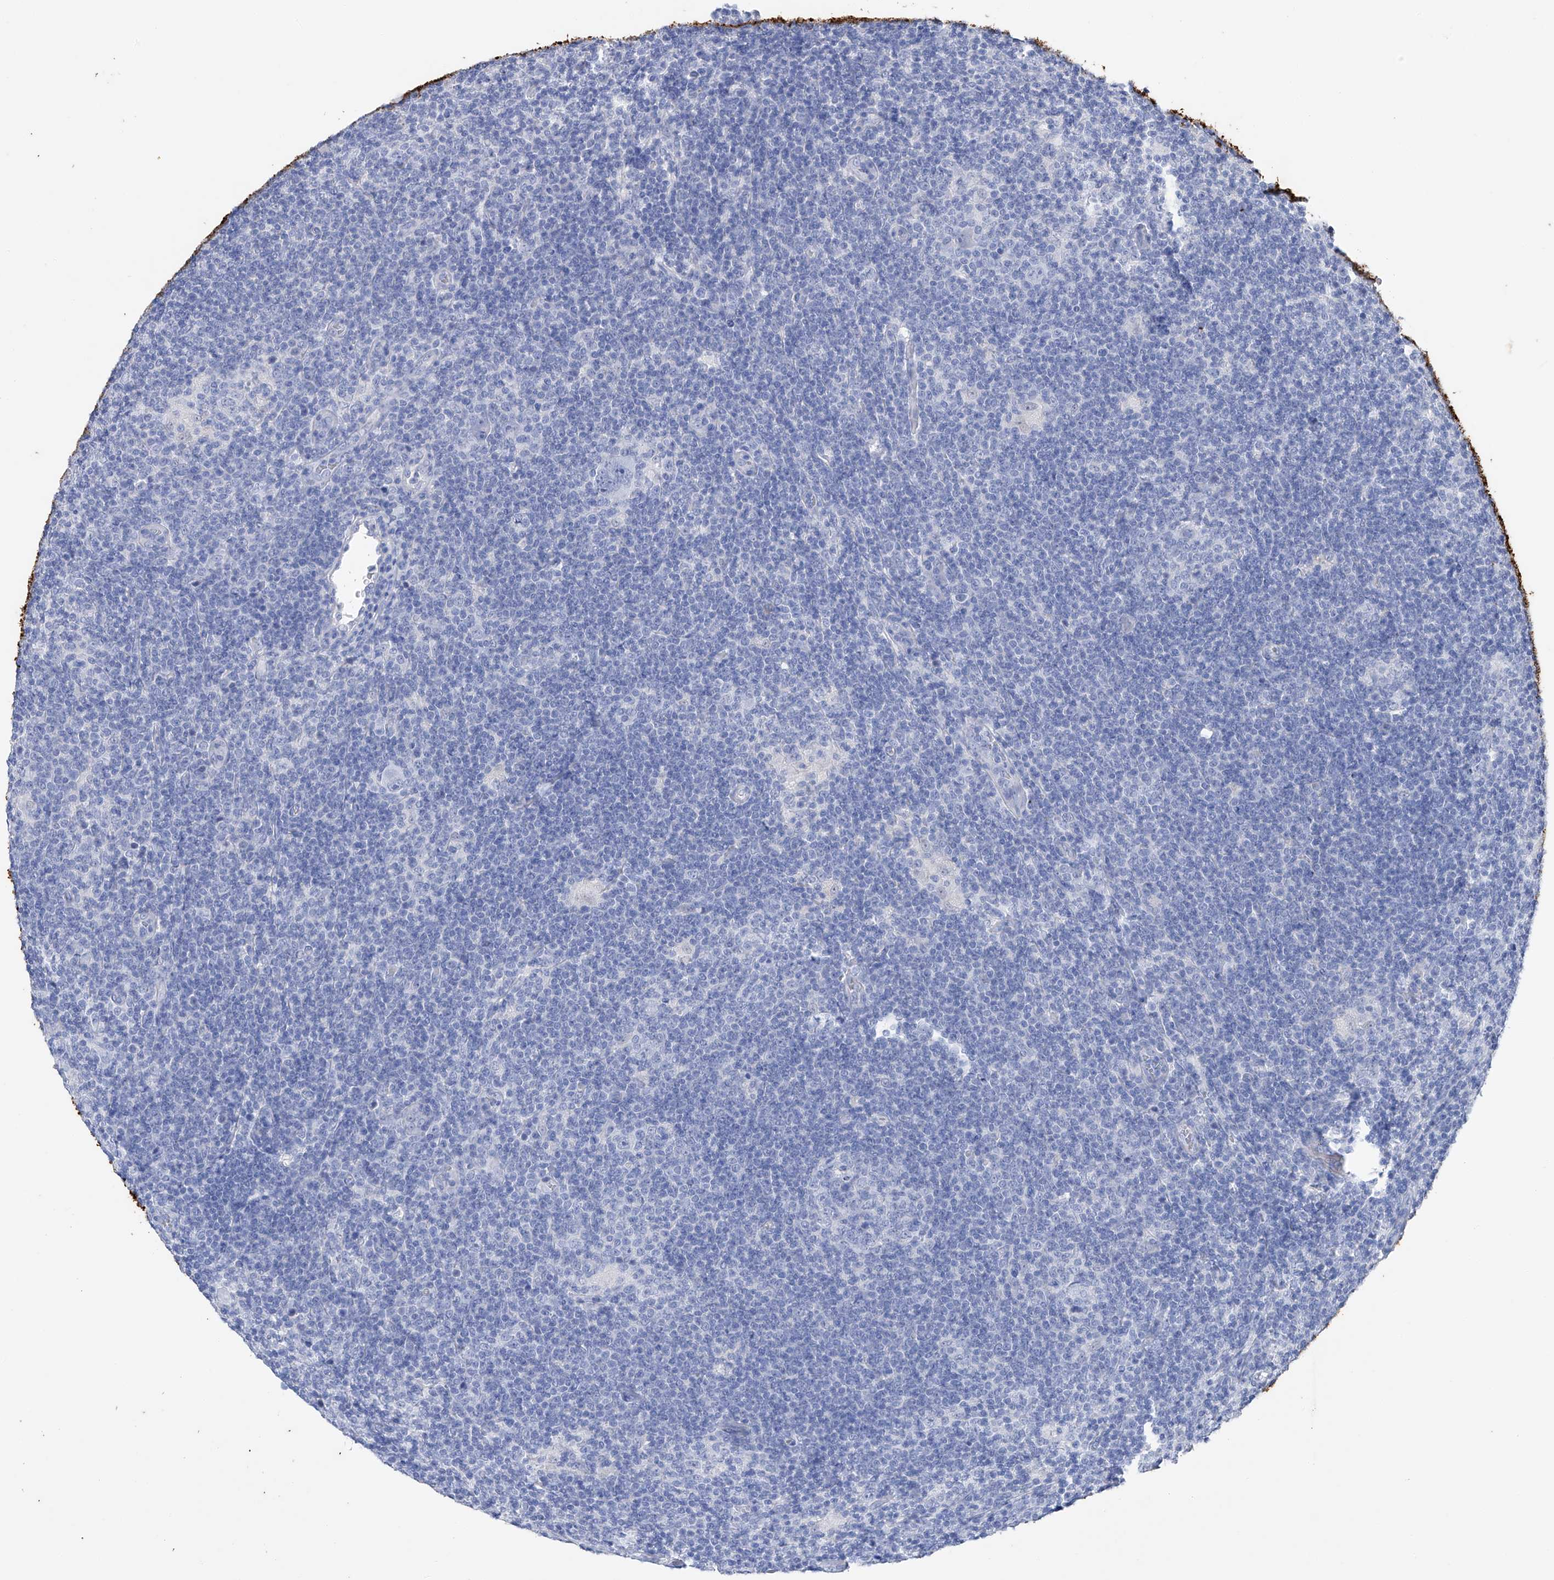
{"staining": {"intensity": "negative", "quantity": "none", "location": "none"}, "tissue": "lymphoma", "cell_type": "Tumor cells", "image_type": "cancer", "snomed": [{"axis": "morphology", "description": "Hodgkin's disease, NOS"}, {"axis": "topography", "description": "Lymph node"}], "caption": "Protein analysis of Hodgkin's disease reveals no significant expression in tumor cells. (IHC, brightfield microscopy, high magnification).", "gene": "ADRA1A", "patient": {"sex": "female", "age": 57}}